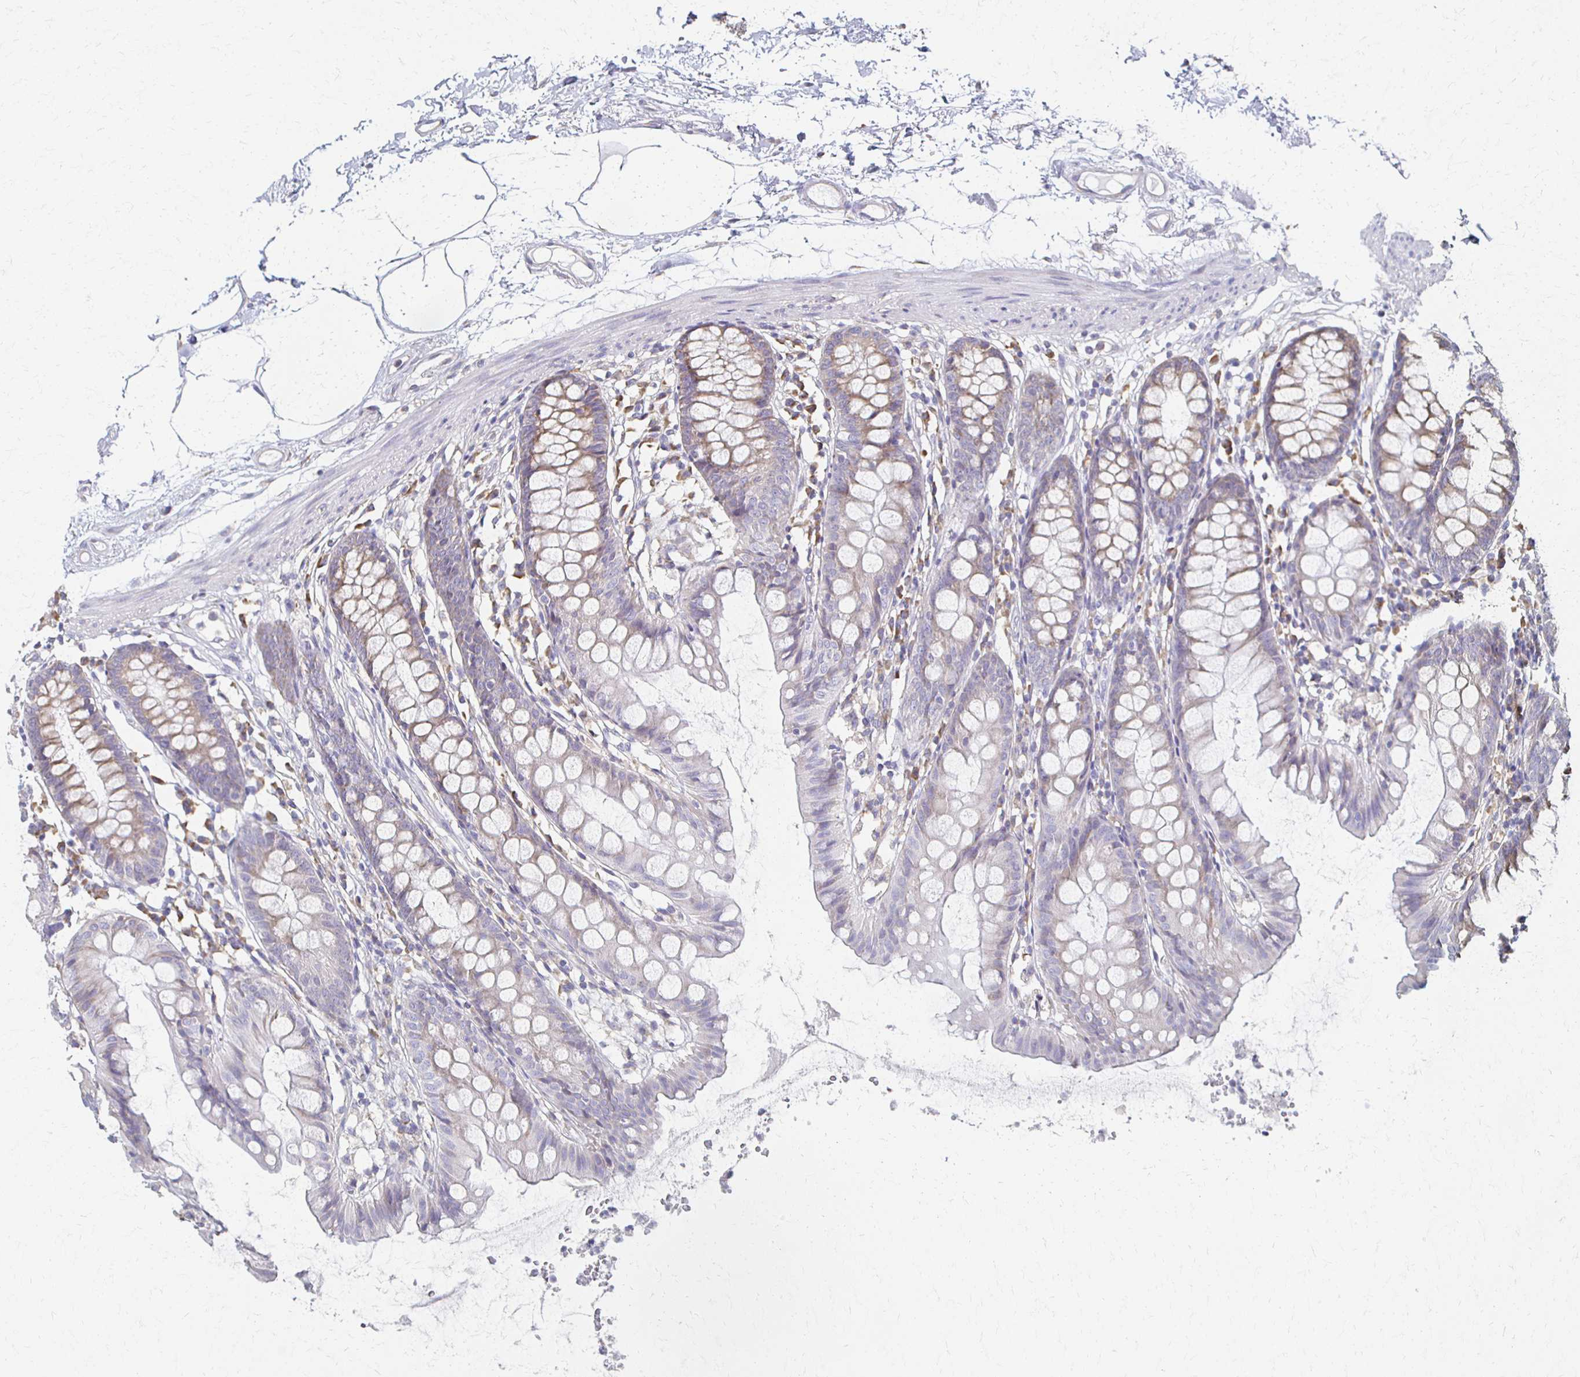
{"staining": {"intensity": "negative", "quantity": "none", "location": "none"}, "tissue": "colon", "cell_type": "Endothelial cells", "image_type": "normal", "snomed": [{"axis": "morphology", "description": "Normal tissue, NOS"}, {"axis": "topography", "description": "Colon"}], "caption": "Benign colon was stained to show a protein in brown. There is no significant positivity in endothelial cells.", "gene": "ATP1A3", "patient": {"sex": "female", "age": 84}}